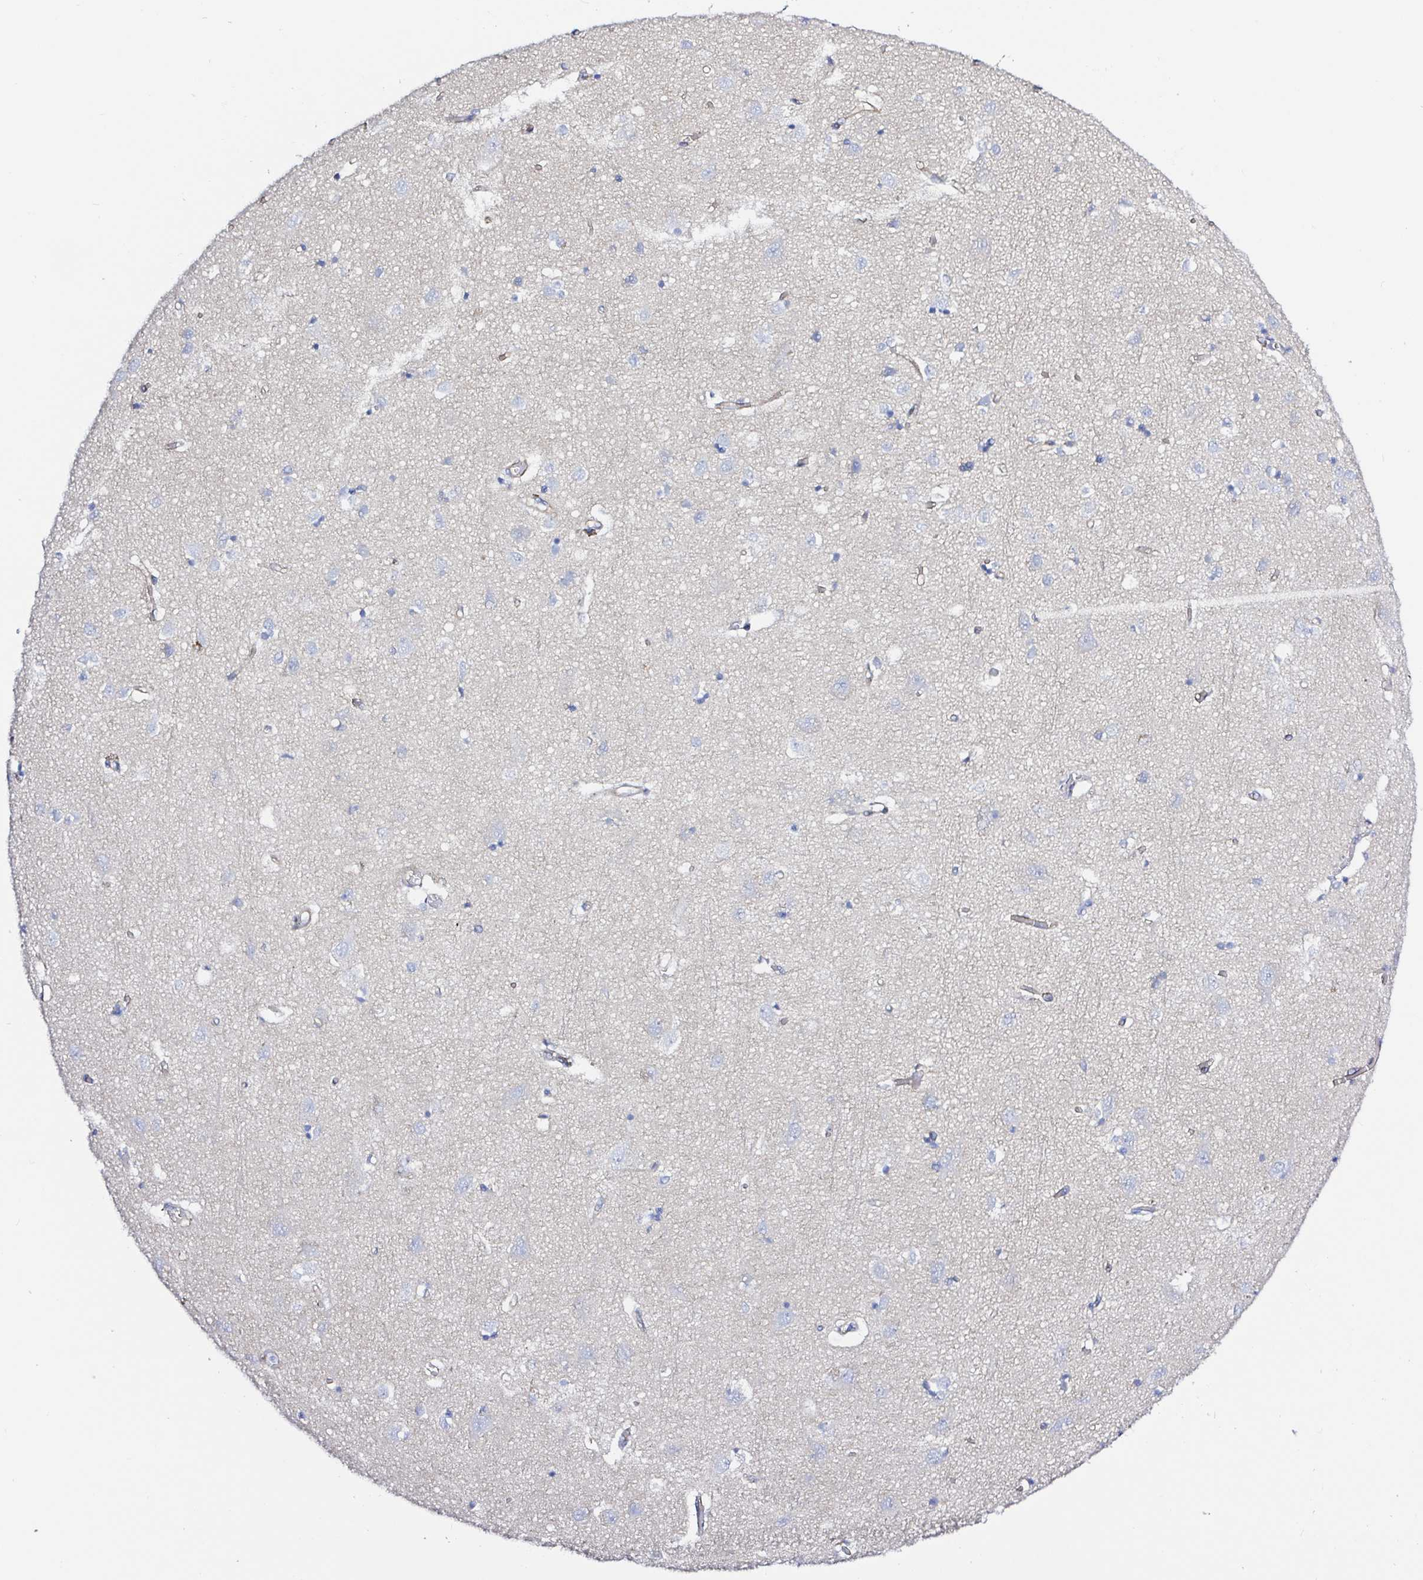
{"staining": {"intensity": "negative", "quantity": "none", "location": "none"}, "tissue": "cerebral cortex", "cell_type": "Endothelial cells", "image_type": "normal", "snomed": [{"axis": "morphology", "description": "Normal tissue, NOS"}, {"axis": "topography", "description": "Cerebral cortex"}], "caption": "This is an immunohistochemistry histopathology image of unremarkable human cerebral cortex. There is no expression in endothelial cells.", "gene": "ARL4D", "patient": {"sex": "male", "age": 70}}